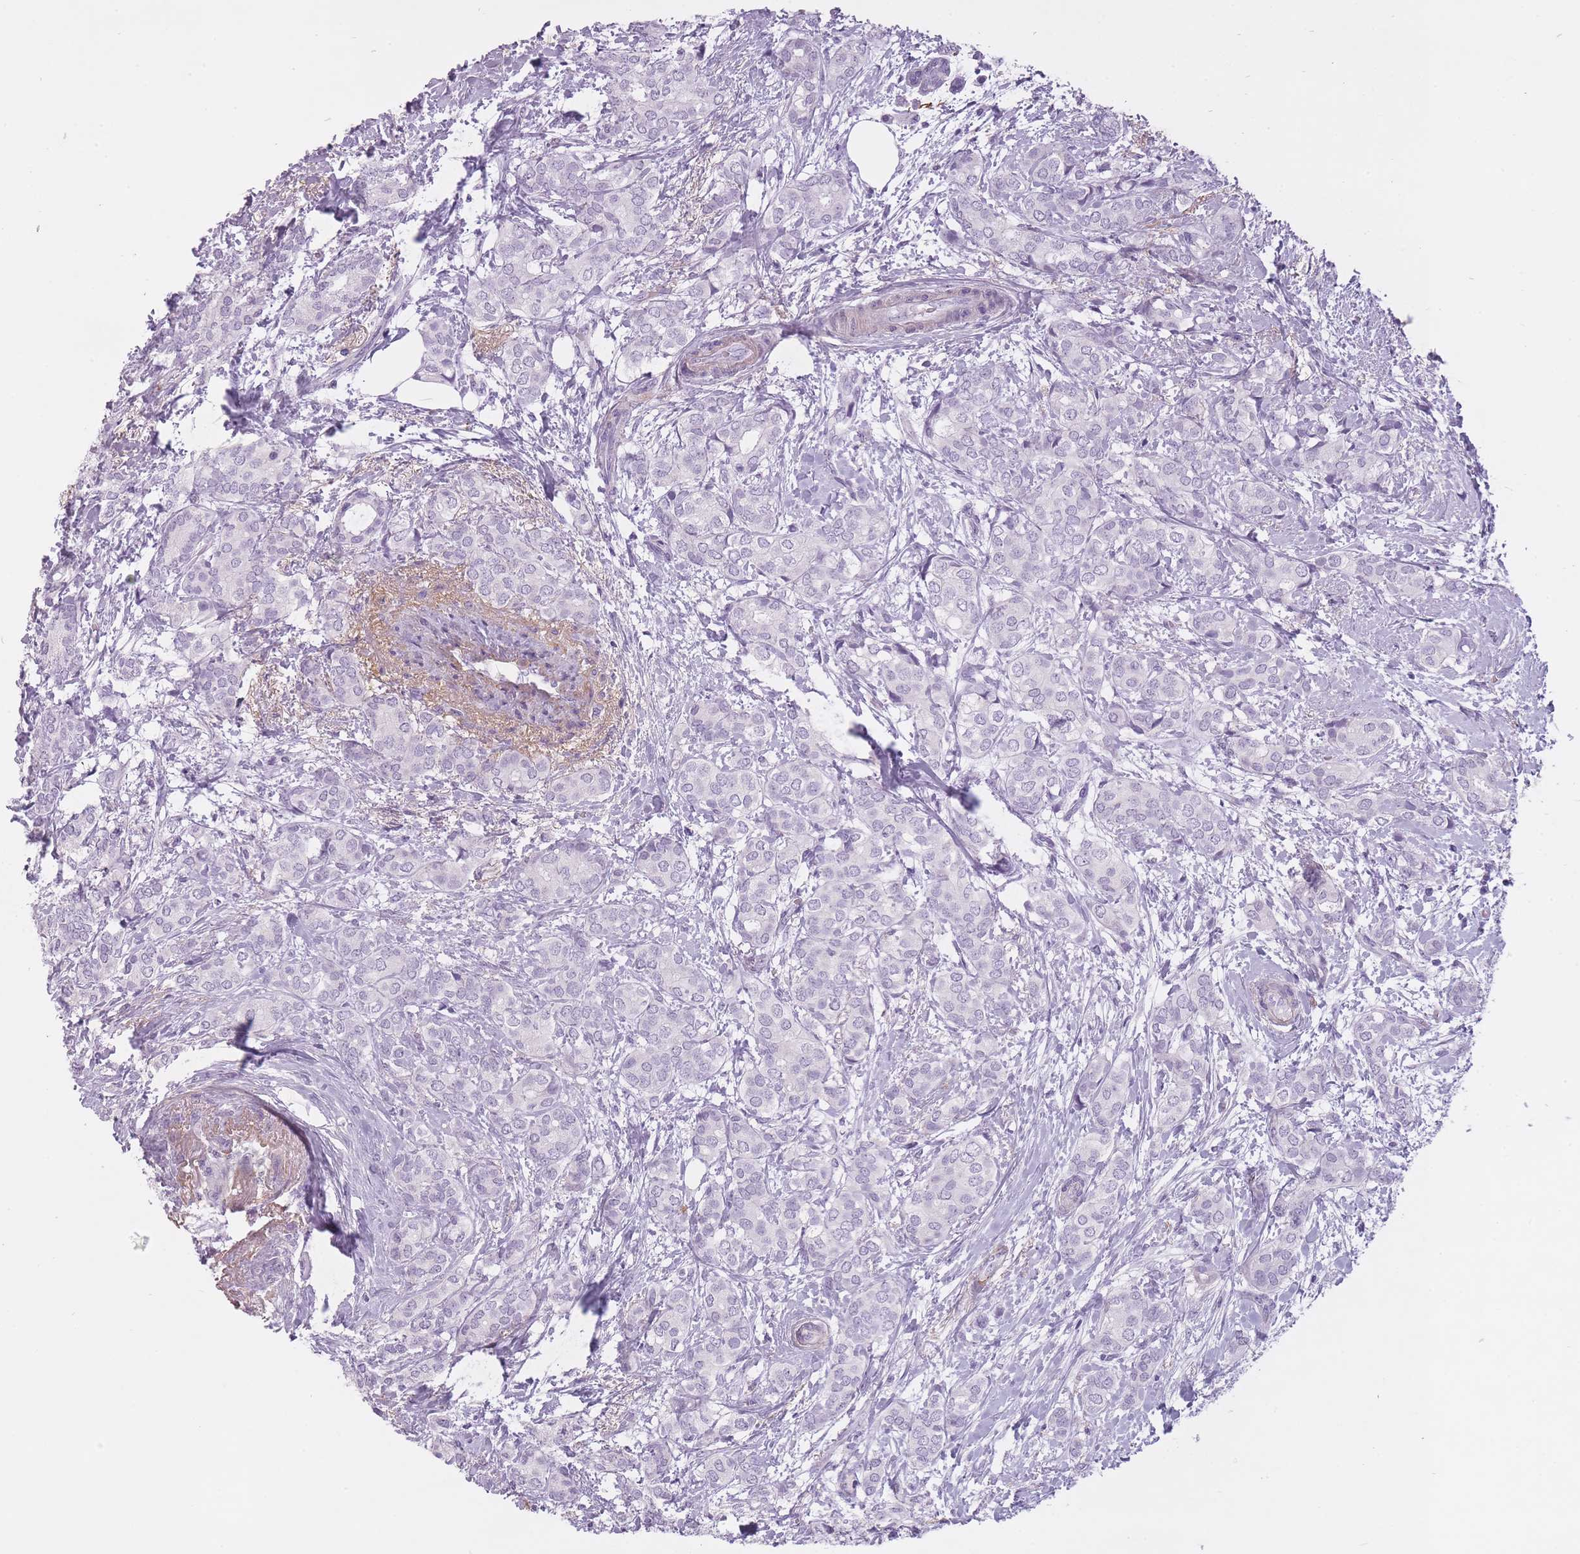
{"staining": {"intensity": "negative", "quantity": "none", "location": "none"}, "tissue": "breast cancer", "cell_type": "Tumor cells", "image_type": "cancer", "snomed": [{"axis": "morphology", "description": "Duct carcinoma"}, {"axis": "topography", "description": "Breast"}], "caption": "Breast cancer (infiltrating ductal carcinoma) was stained to show a protein in brown. There is no significant expression in tumor cells.", "gene": "RFX4", "patient": {"sex": "female", "age": 73}}